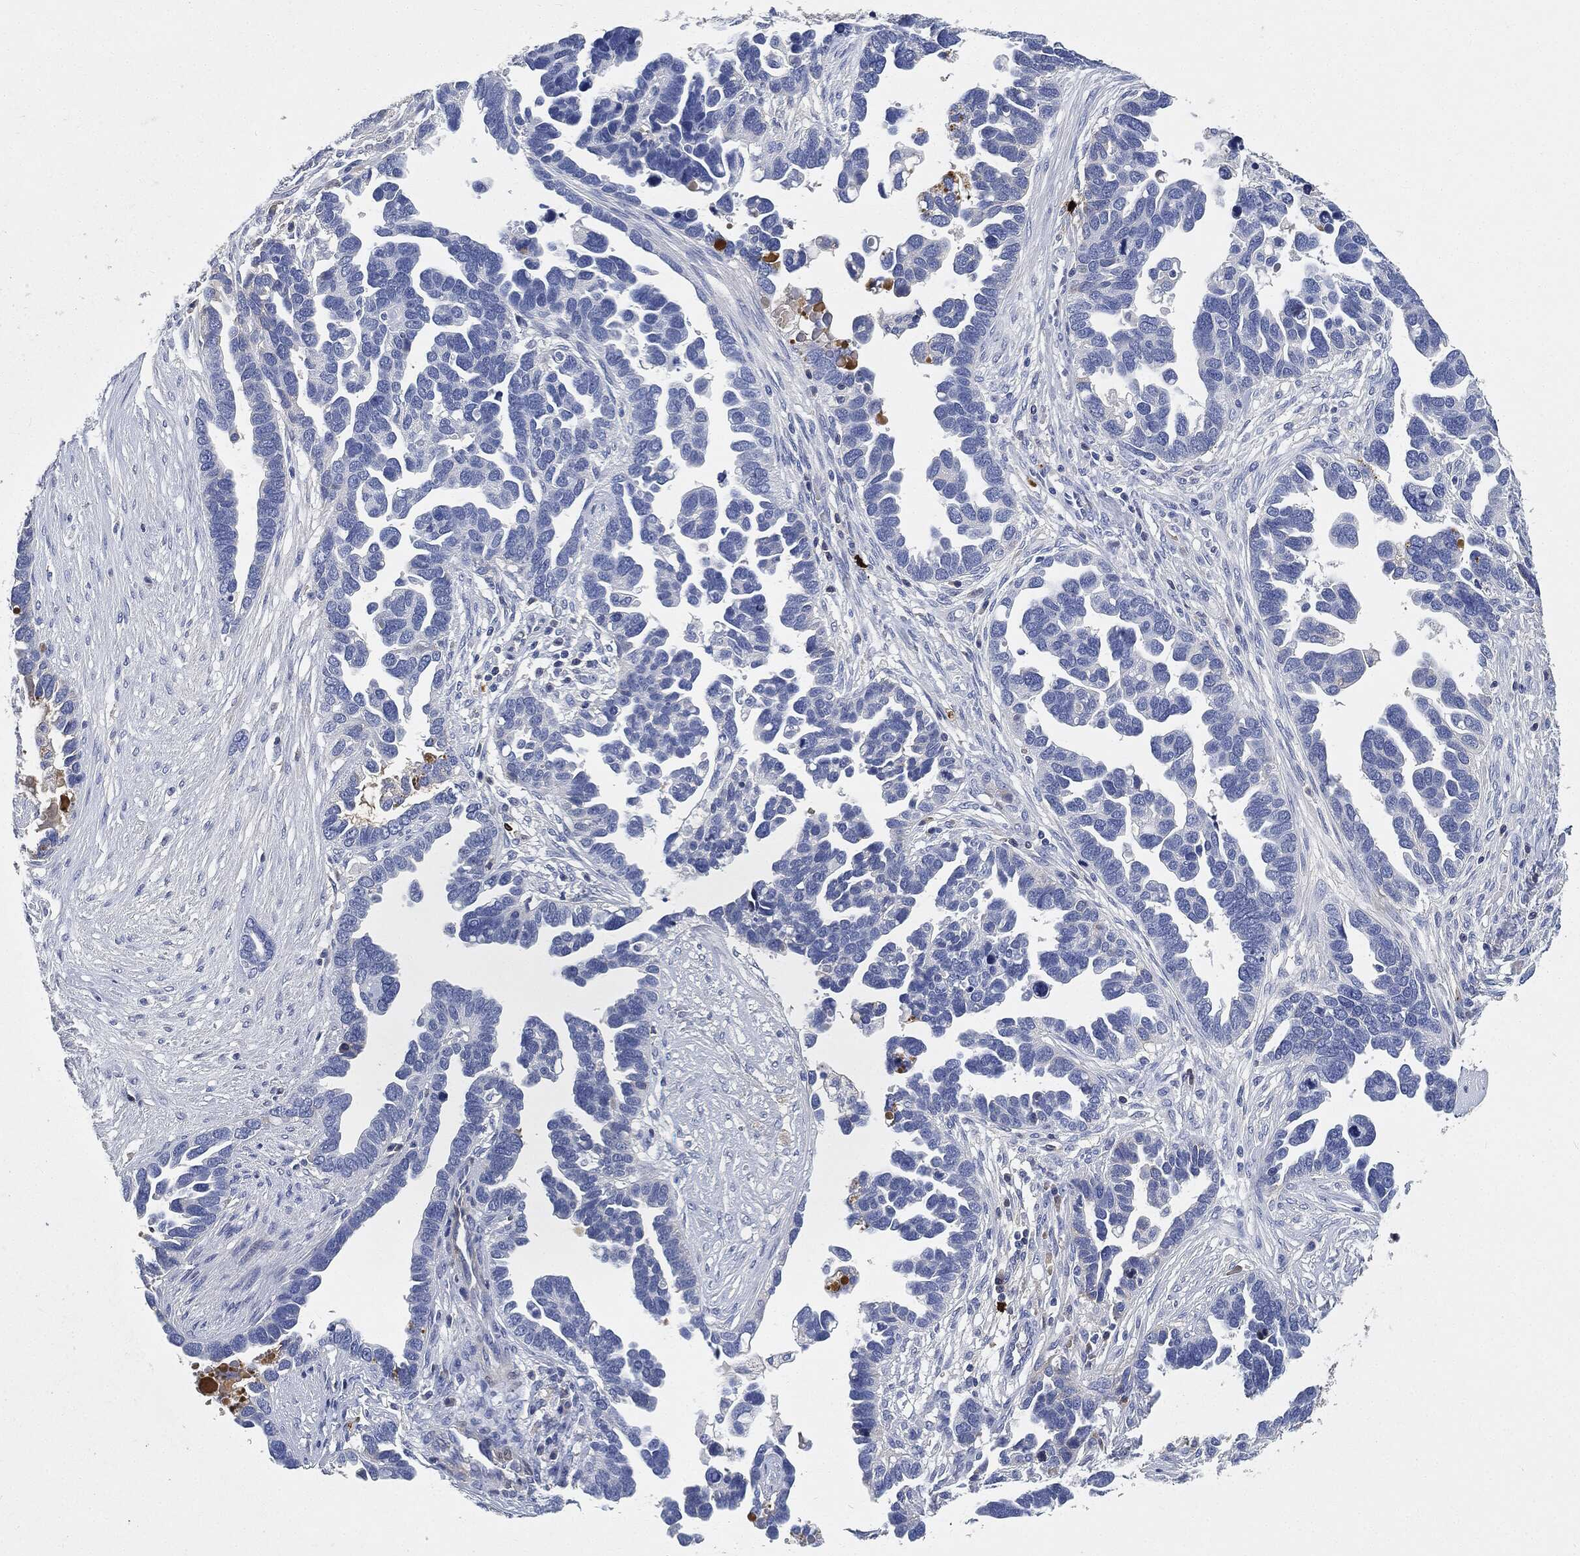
{"staining": {"intensity": "negative", "quantity": "none", "location": "none"}, "tissue": "ovarian cancer", "cell_type": "Tumor cells", "image_type": "cancer", "snomed": [{"axis": "morphology", "description": "Cystadenocarcinoma, serous, NOS"}, {"axis": "topography", "description": "Ovary"}], "caption": "Ovarian serous cystadenocarcinoma was stained to show a protein in brown. There is no significant expression in tumor cells.", "gene": "IGLV6-57", "patient": {"sex": "female", "age": 54}}